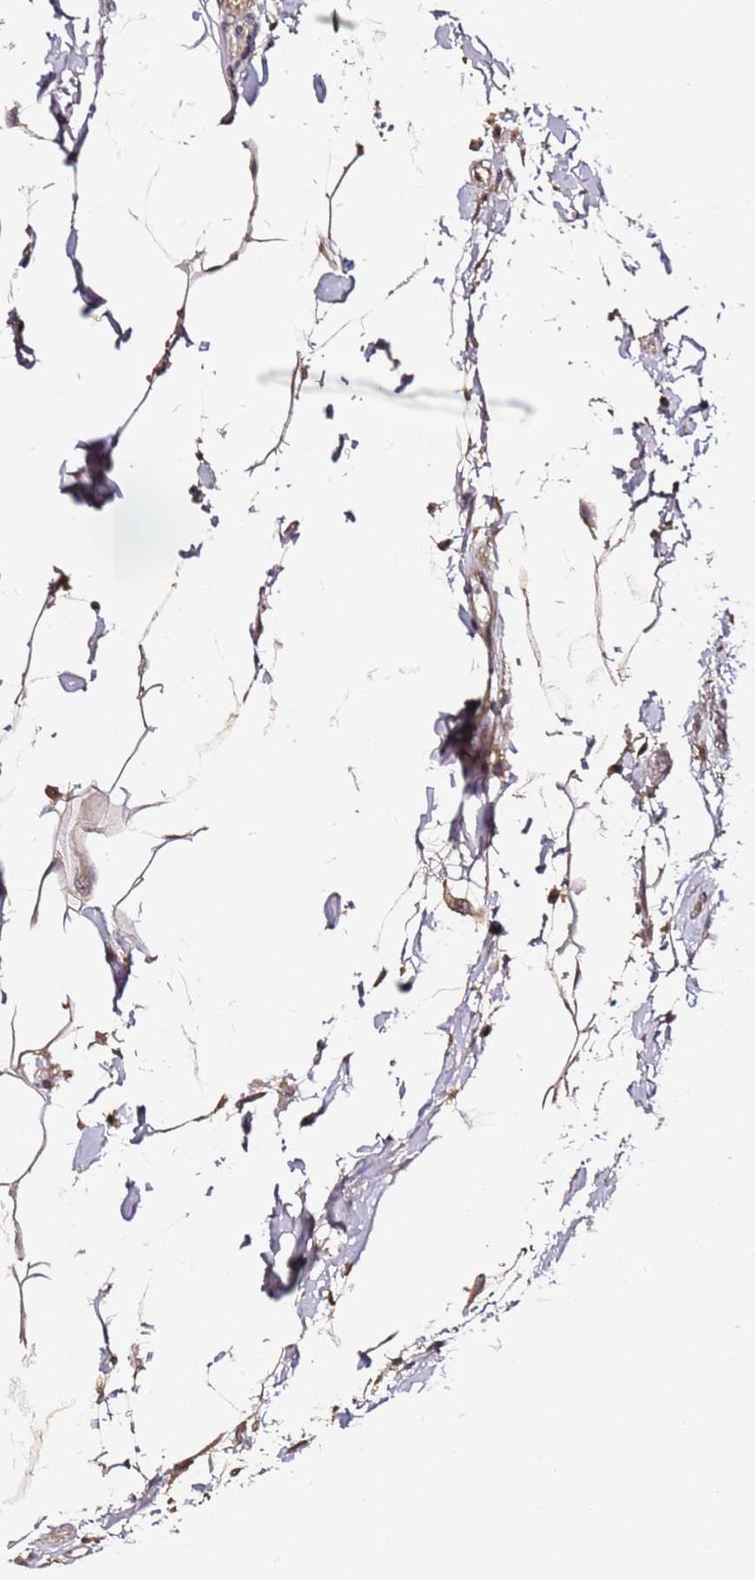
{"staining": {"intensity": "moderate", "quantity": ">75%", "location": "cytoplasmic/membranous"}, "tissue": "colon", "cell_type": "Endothelial cells", "image_type": "normal", "snomed": [{"axis": "morphology", "description": "Normal tissue, NOS"}, {"axis": "topography", "description": "Colon"}], "caption": "A medium amount of moderate cytoplasmic/membranous expression is identified in about >75% of endothelial cells in benign colon. (IHC, brightfield microscopy, high magnification).", "gene": "C6orf136", "patient": {"sex": "female", "age": 79}}